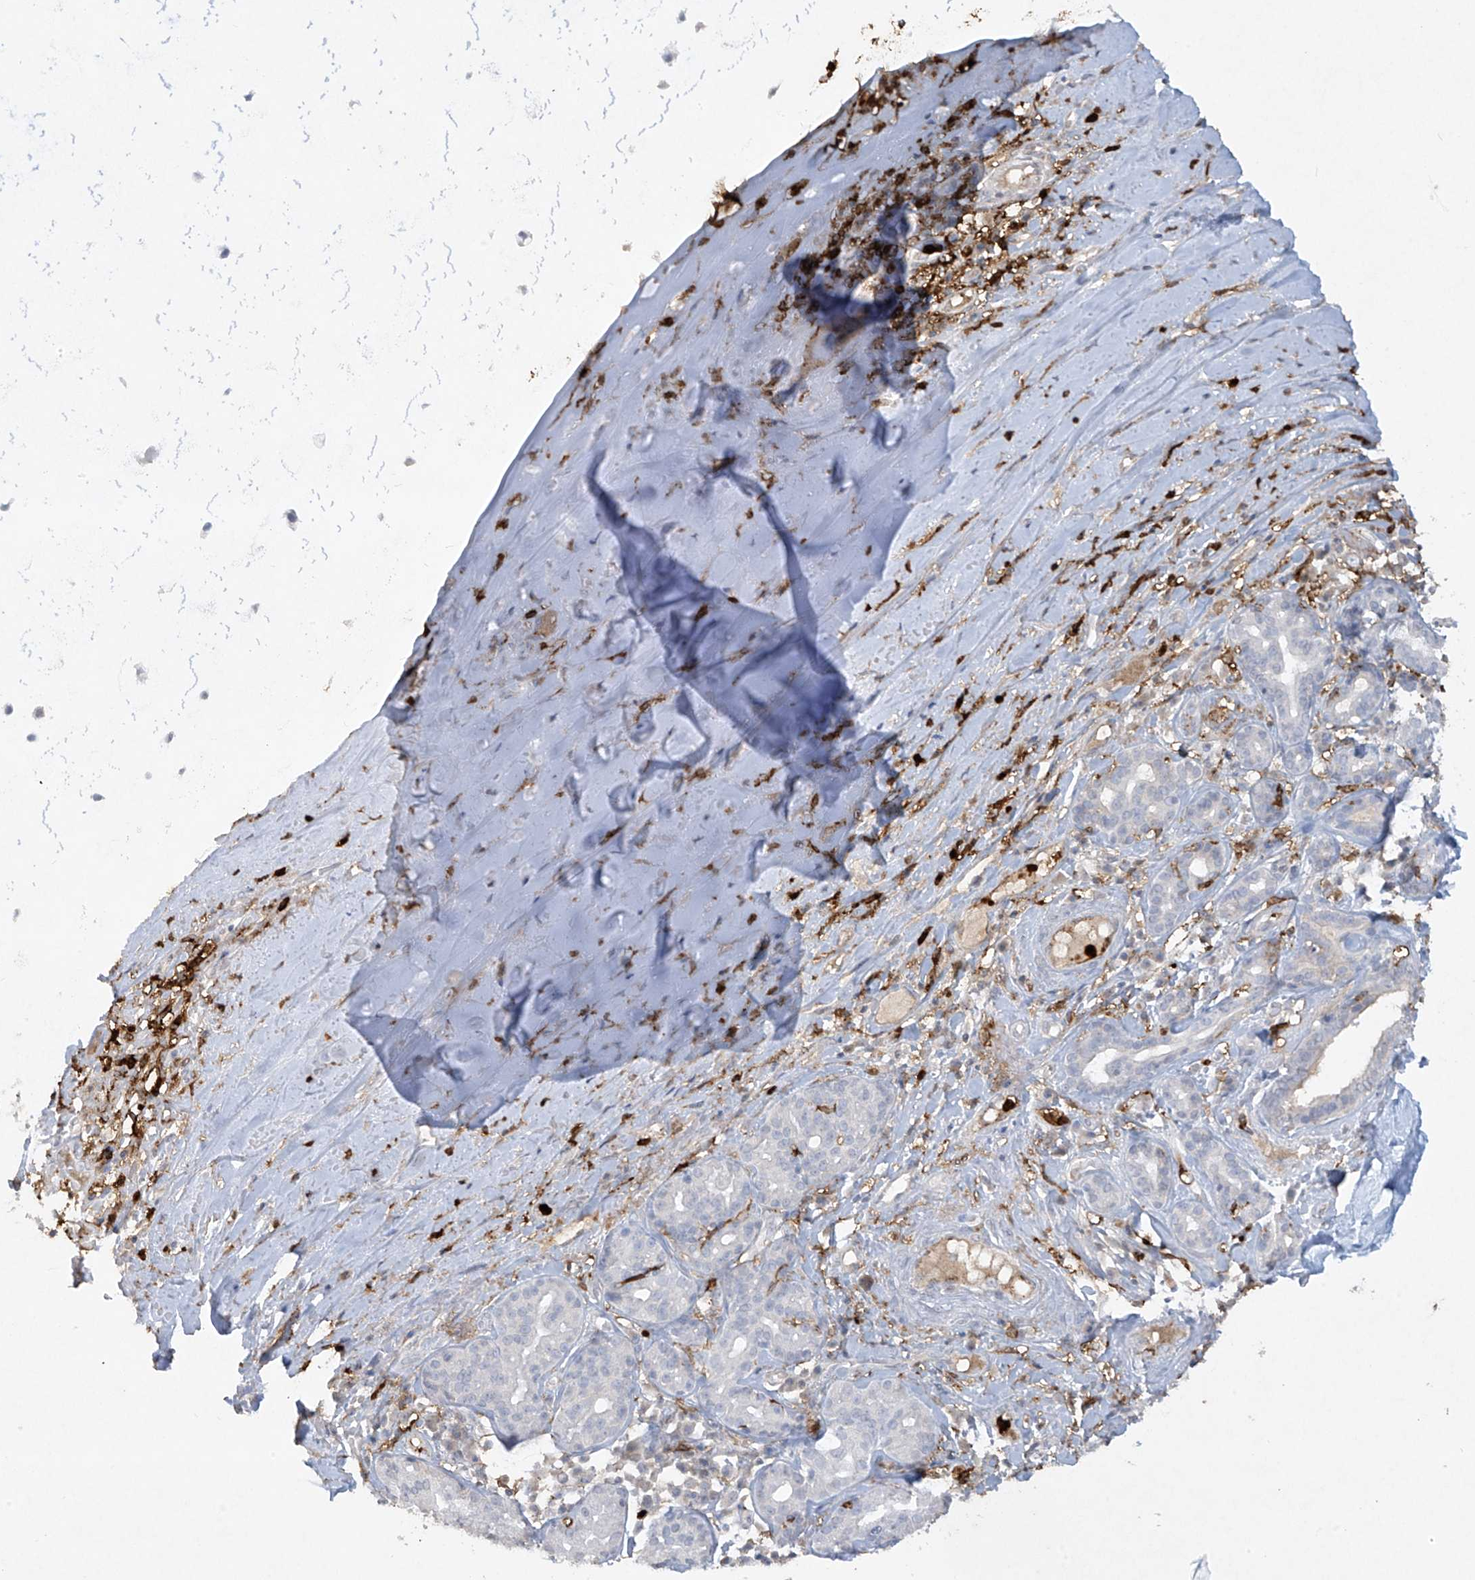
{"staining": {"intensity": "negative", "quantity": "none", "location": "none"}, "tissue": "adipose tissue", "cell_type": "Adipocytes", "image_type": "normal", "snomed": [{"axis": "morphology", "description": "Normal tissue, NOS"}, {"axis": "morphology", "description": "Basal cell carcinoma"}, {"axis": "topography", "description": "Cartilage tissue"}, {"axis": "topography", "description": "Nasopharynx"}, {"axis": "topography", "description": "Oral tissue"}], "caption": "High power microscopy micrograph of an immunohistochemistry (IHC) histopathology image of unremarkable adipose tissue, revealing no significant expression in adipocytes.", "gene": "FCGR3A", "patient": {"sex": "female", "age": 77}}